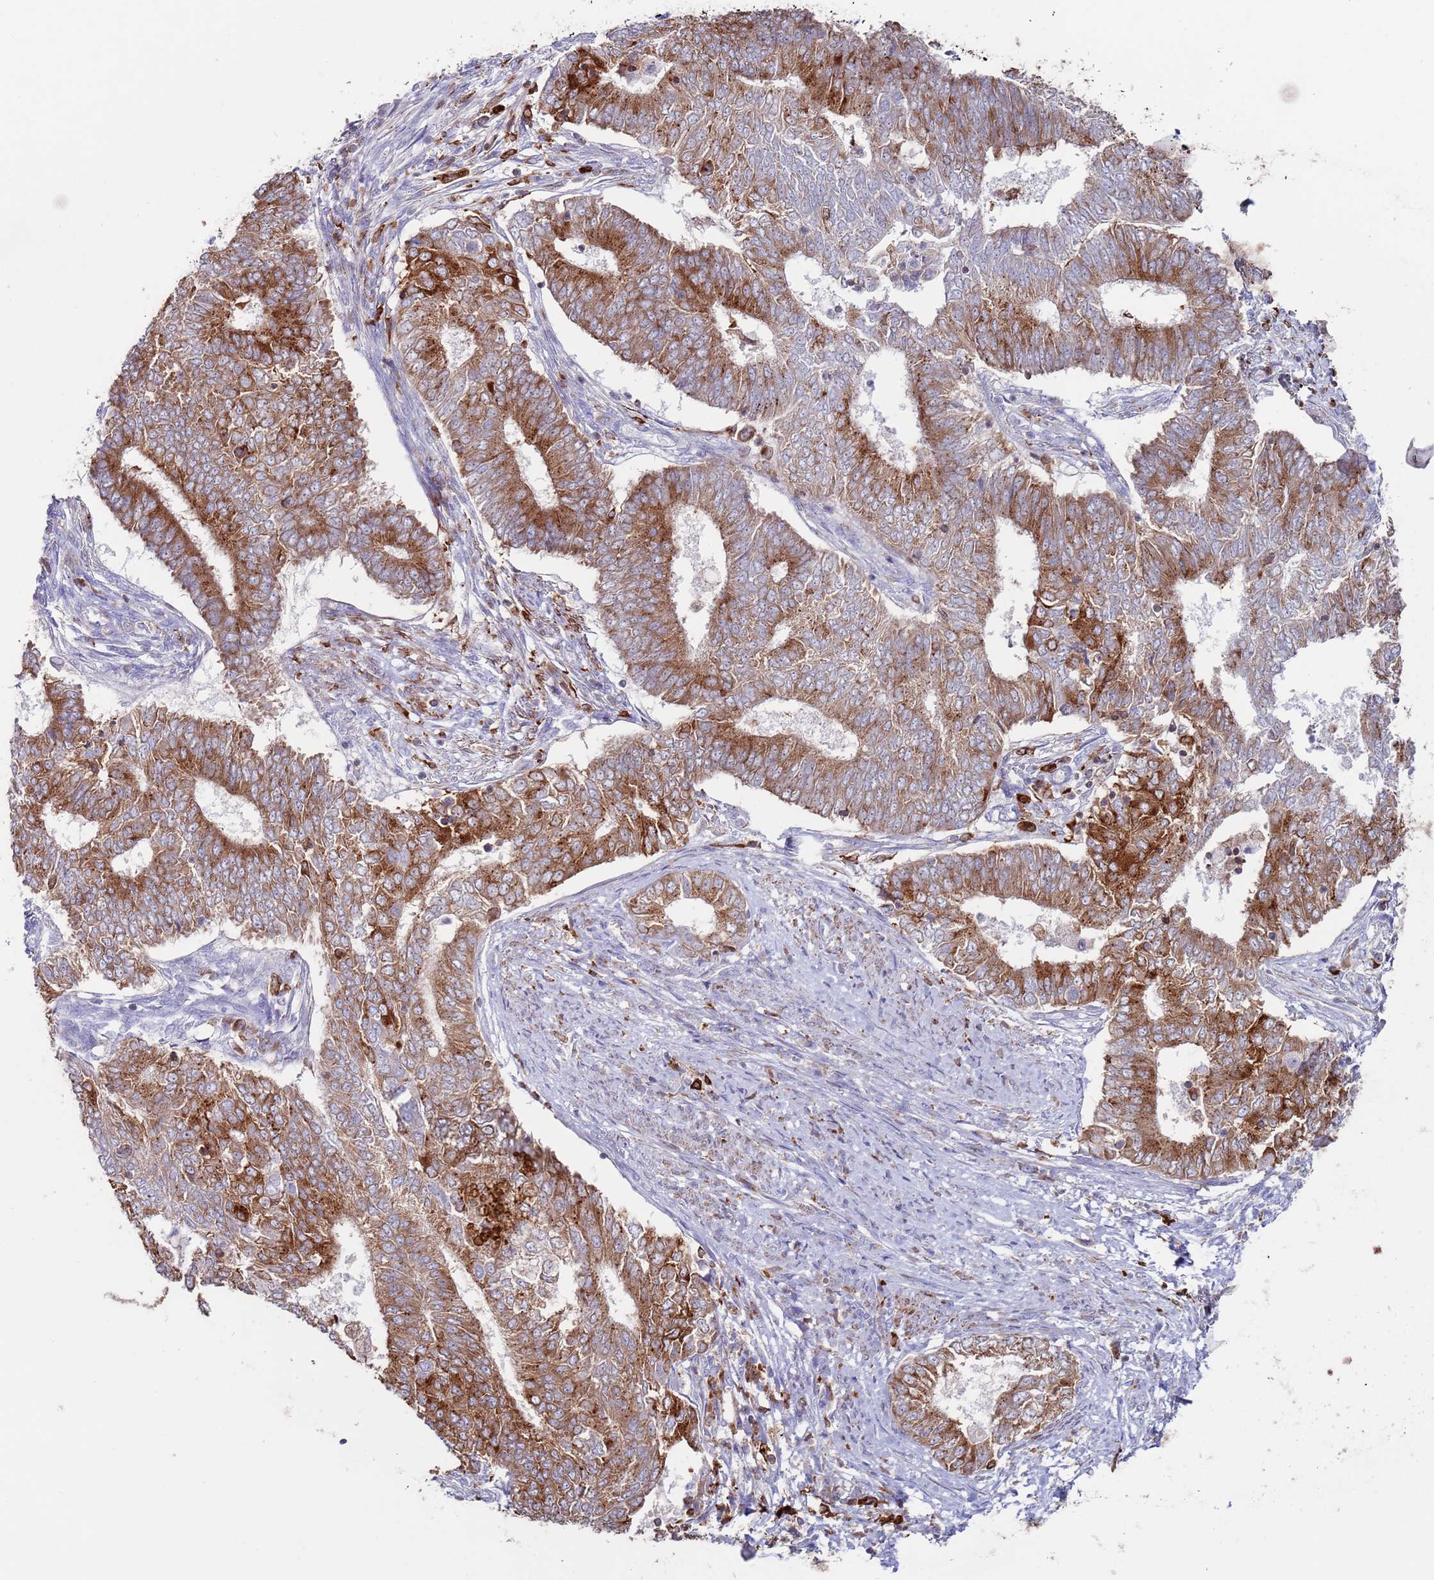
{"staining": {"intensity": "moderate", "quantity": ">75%", "location": "cytoplasmic/membranous"}, "tissue": "endometrial cancer", "cell_type": "Tumor cells", "image_type": "cancer", "snomed": [{"axis": "morphology", "description": "Adenocarcinoma, NOS"}, {"axis": "topography", "description": "Endometrium"}], "caption": "IHC micrograph of neoplastic tissue: adenocarcinoma (endometrial) stained using immunohistochemistry (IHC) reveals medium levels of moderate protein expression localized specifically in the cytoplasmic/membranous of tumor cells, appearing as a cytoplasmic/membranous brown color.", "gene": "GREB1L", "patient": {"sex": "female", "age": 62}}